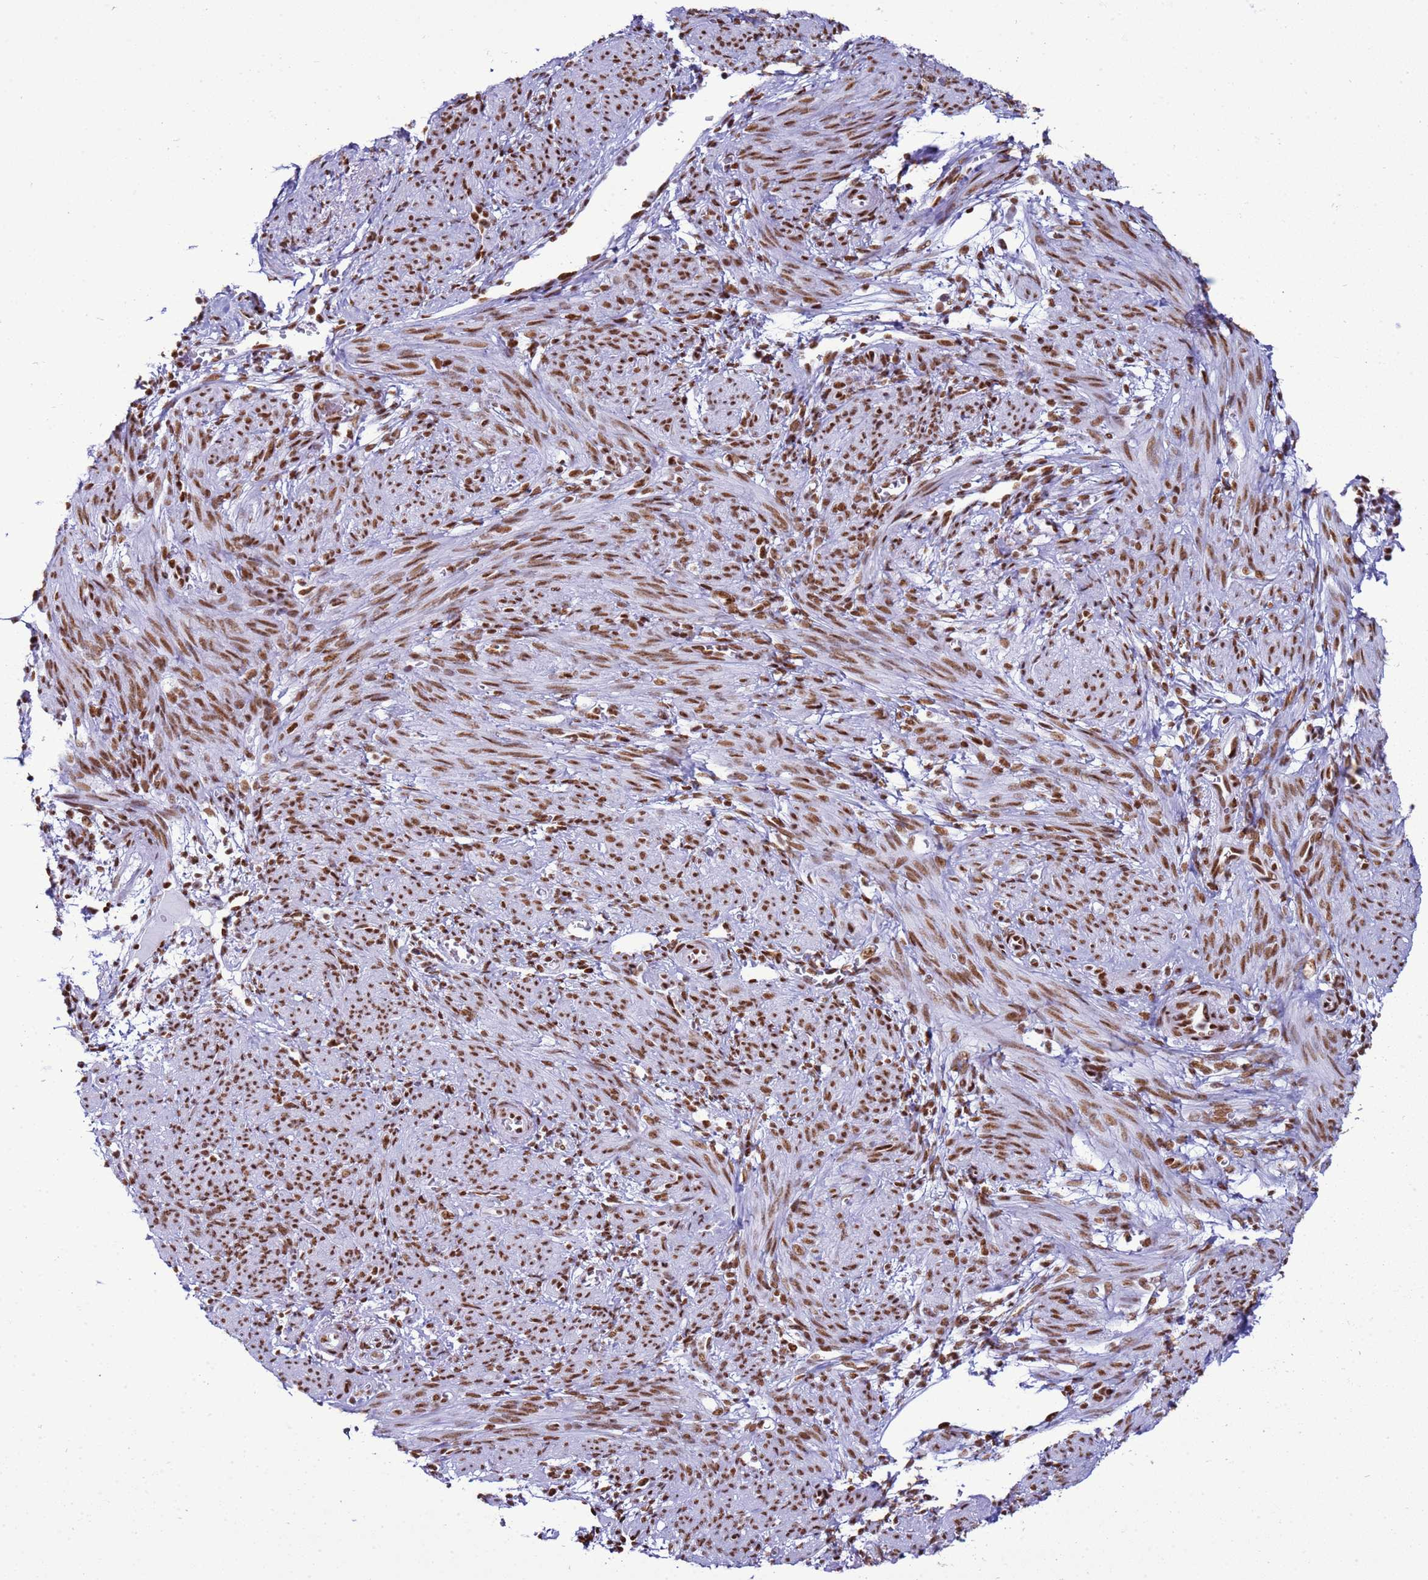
{"staining": {"intensity": "moderate", "quantity": ">75%", "location": "nuclear"}, "tissue": "smooth muscle", "cell_type": "Smooth muscle cells", "image_type": "normal", "snomed": [{"axis": "morphology", "description": "Normal tissue, NOS"}, {"axis": "topography", "description": "Smooth muscle"}], "caption": "Immunohistochemical staining of normal human smooth muscle exhibits moderate nuclear protein staining in approximately >75% of smooth muscle cells. (DAB (3,3'-diaminobenzidine) IHC with brightfield microscopy, high magnification).", "gene": "RALY", "patient": {"sex": "female", "age": 39}}